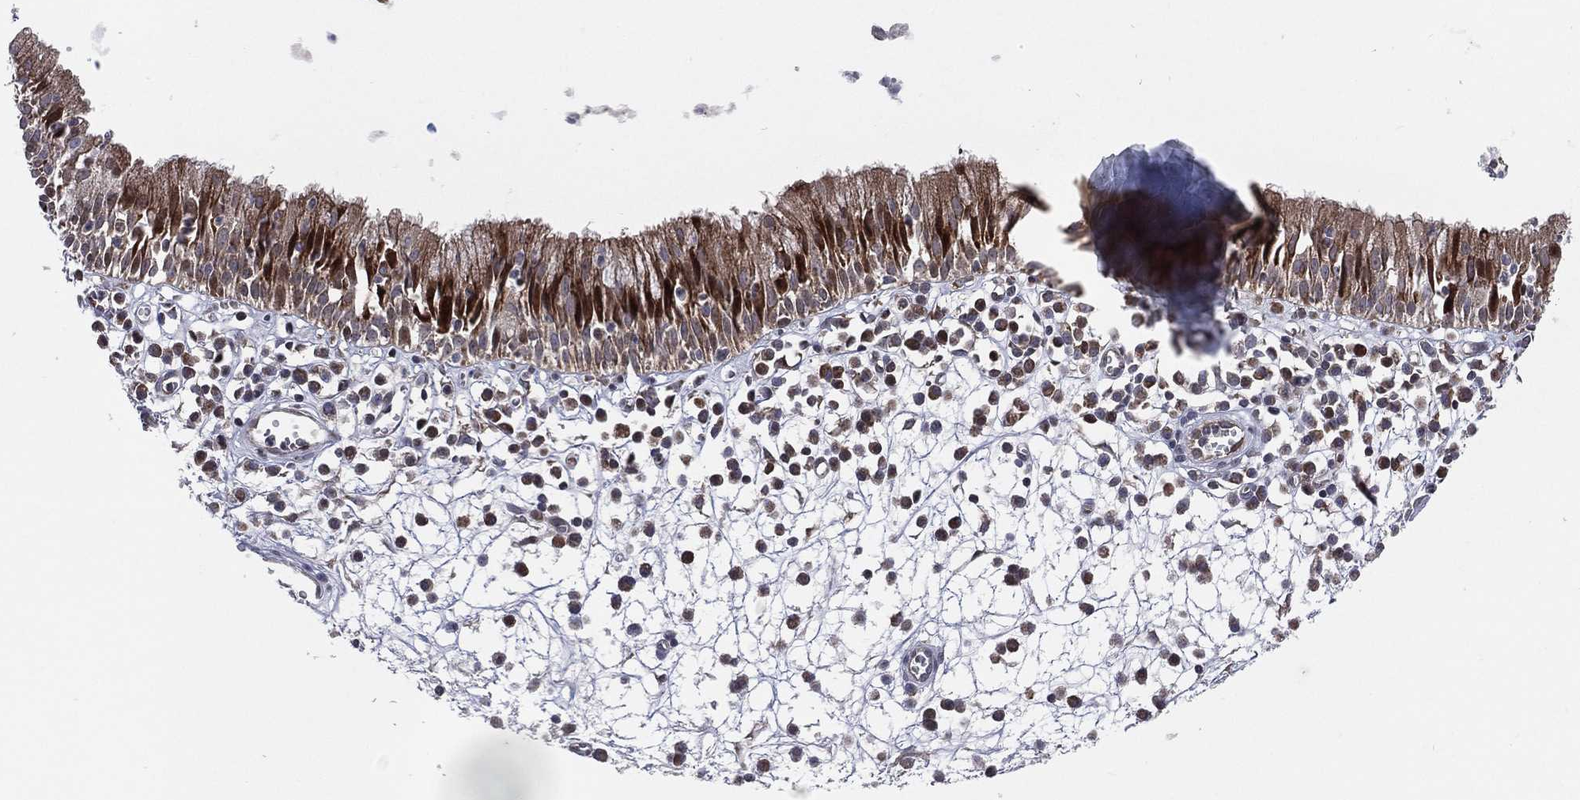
{"staining": {"intensity": "strong", "quantity": "<25%", "location": "cytoplasmic/membranous,nuclear"}, "tissue": "nasopharynx", "cell_type": "Respiratory epithelial cells", "image_type": "normal", "snomed": [{"axis": "morphology", "description": "Normal tissue, NOS"}, {"axis": "topography", "description": "Nasopharynx"}], "caption": "Unremarkable nasopharynx shows strong cytoplasmic/membranous,nuclear positivity in about <25% of respiratory epithelial cells.", "gene": "UTP14A", "patient": {"sex": "female", "age": 77}}